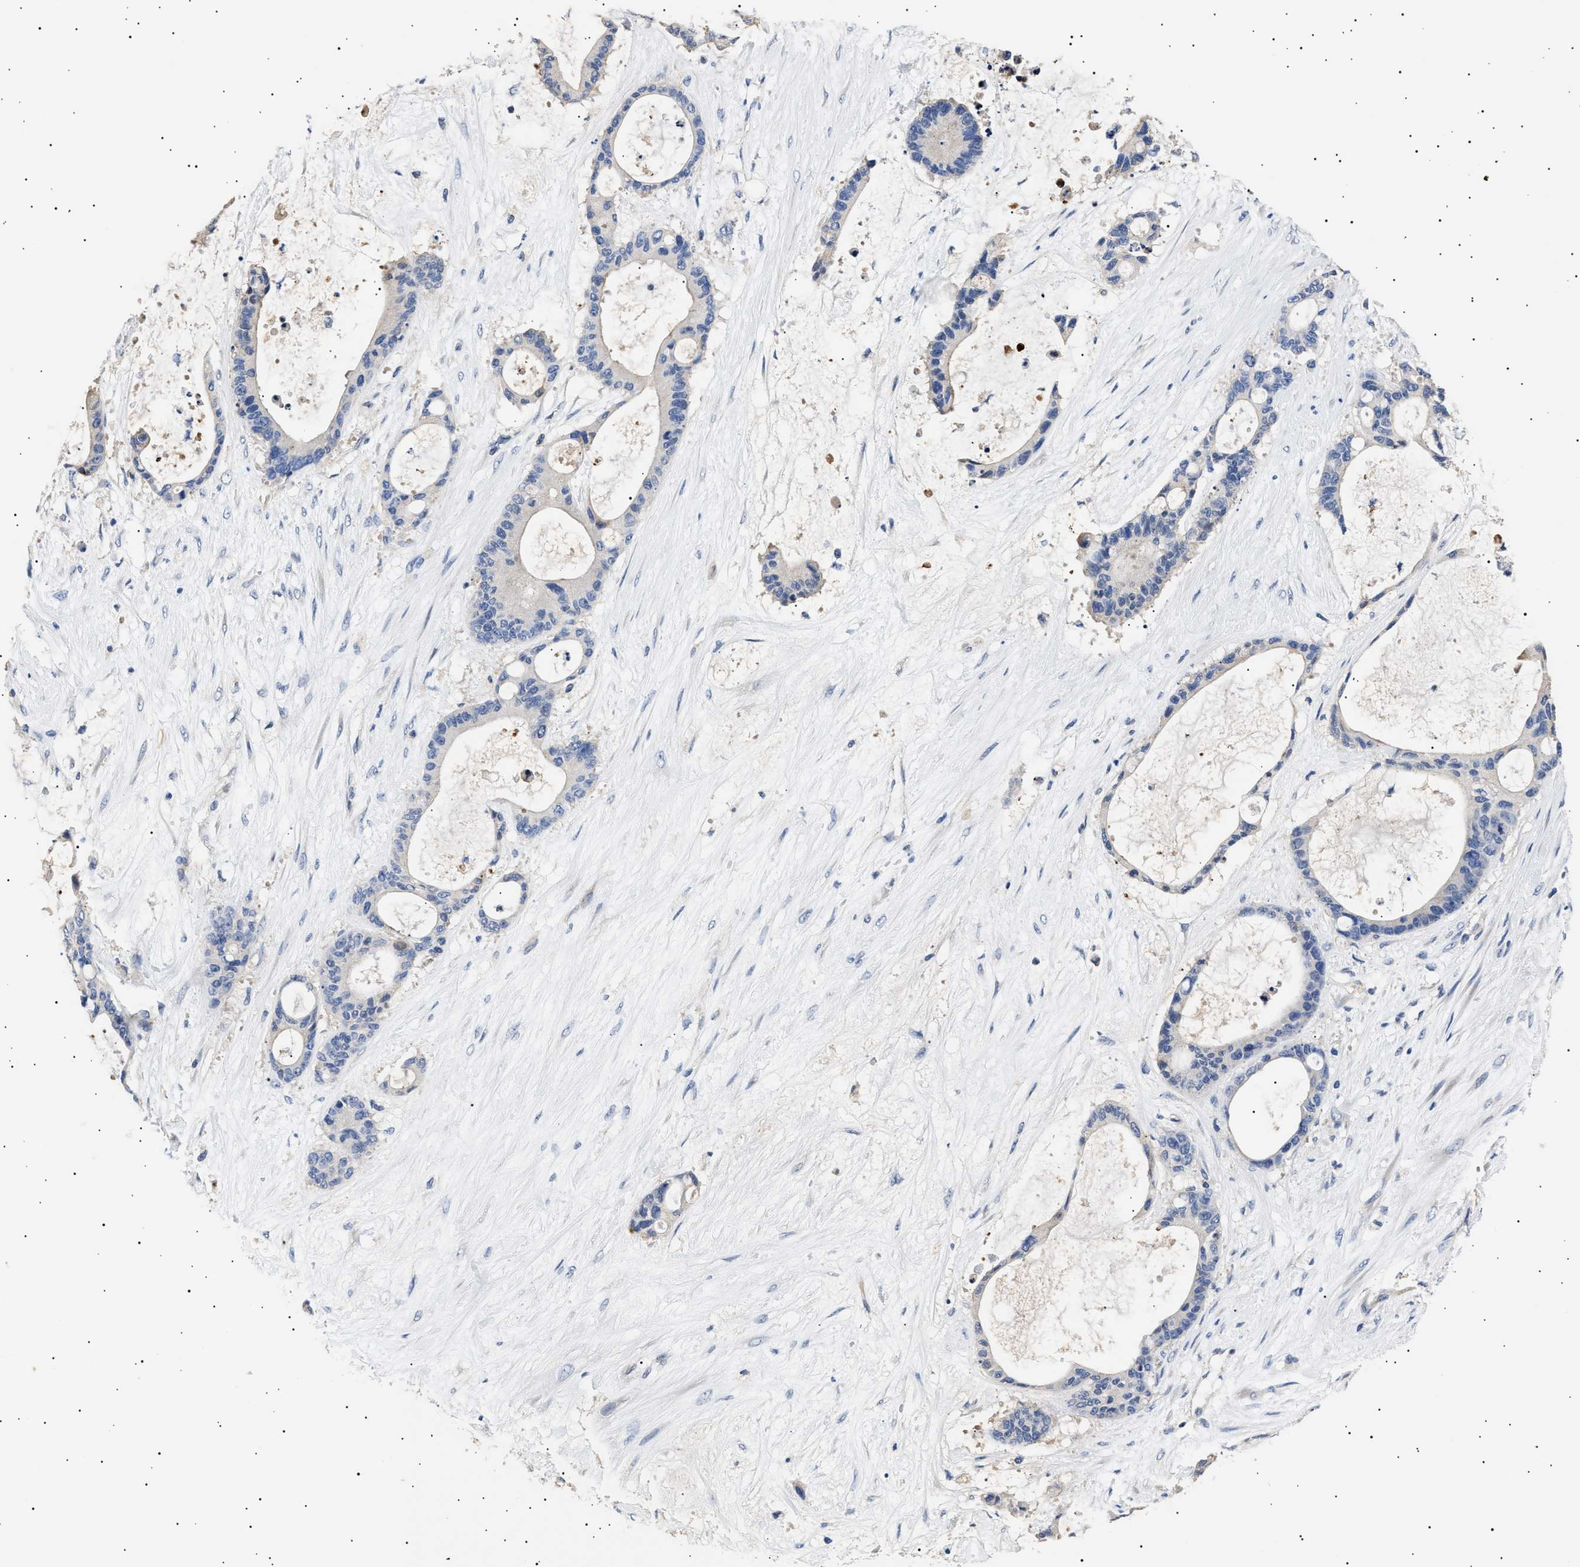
{"staining": {"intensity": "negative", "quantity": "none", "location": "none"}, "tissue": "liver cancer", "cell_type": "Tumor cells", "image_type": "cancer", "snomed": [{"axis": "morphology", "description": "Cholangiocarcinoma"}, {"axis": "topography", "description": "Liver"}], "caption": "Liver cholangiocarcinoma stained for a protein using immunohistochemistry displays no expression tumor cells.", "gene": "HEMGN", "patient": {"sex": "female", "age": 73}}